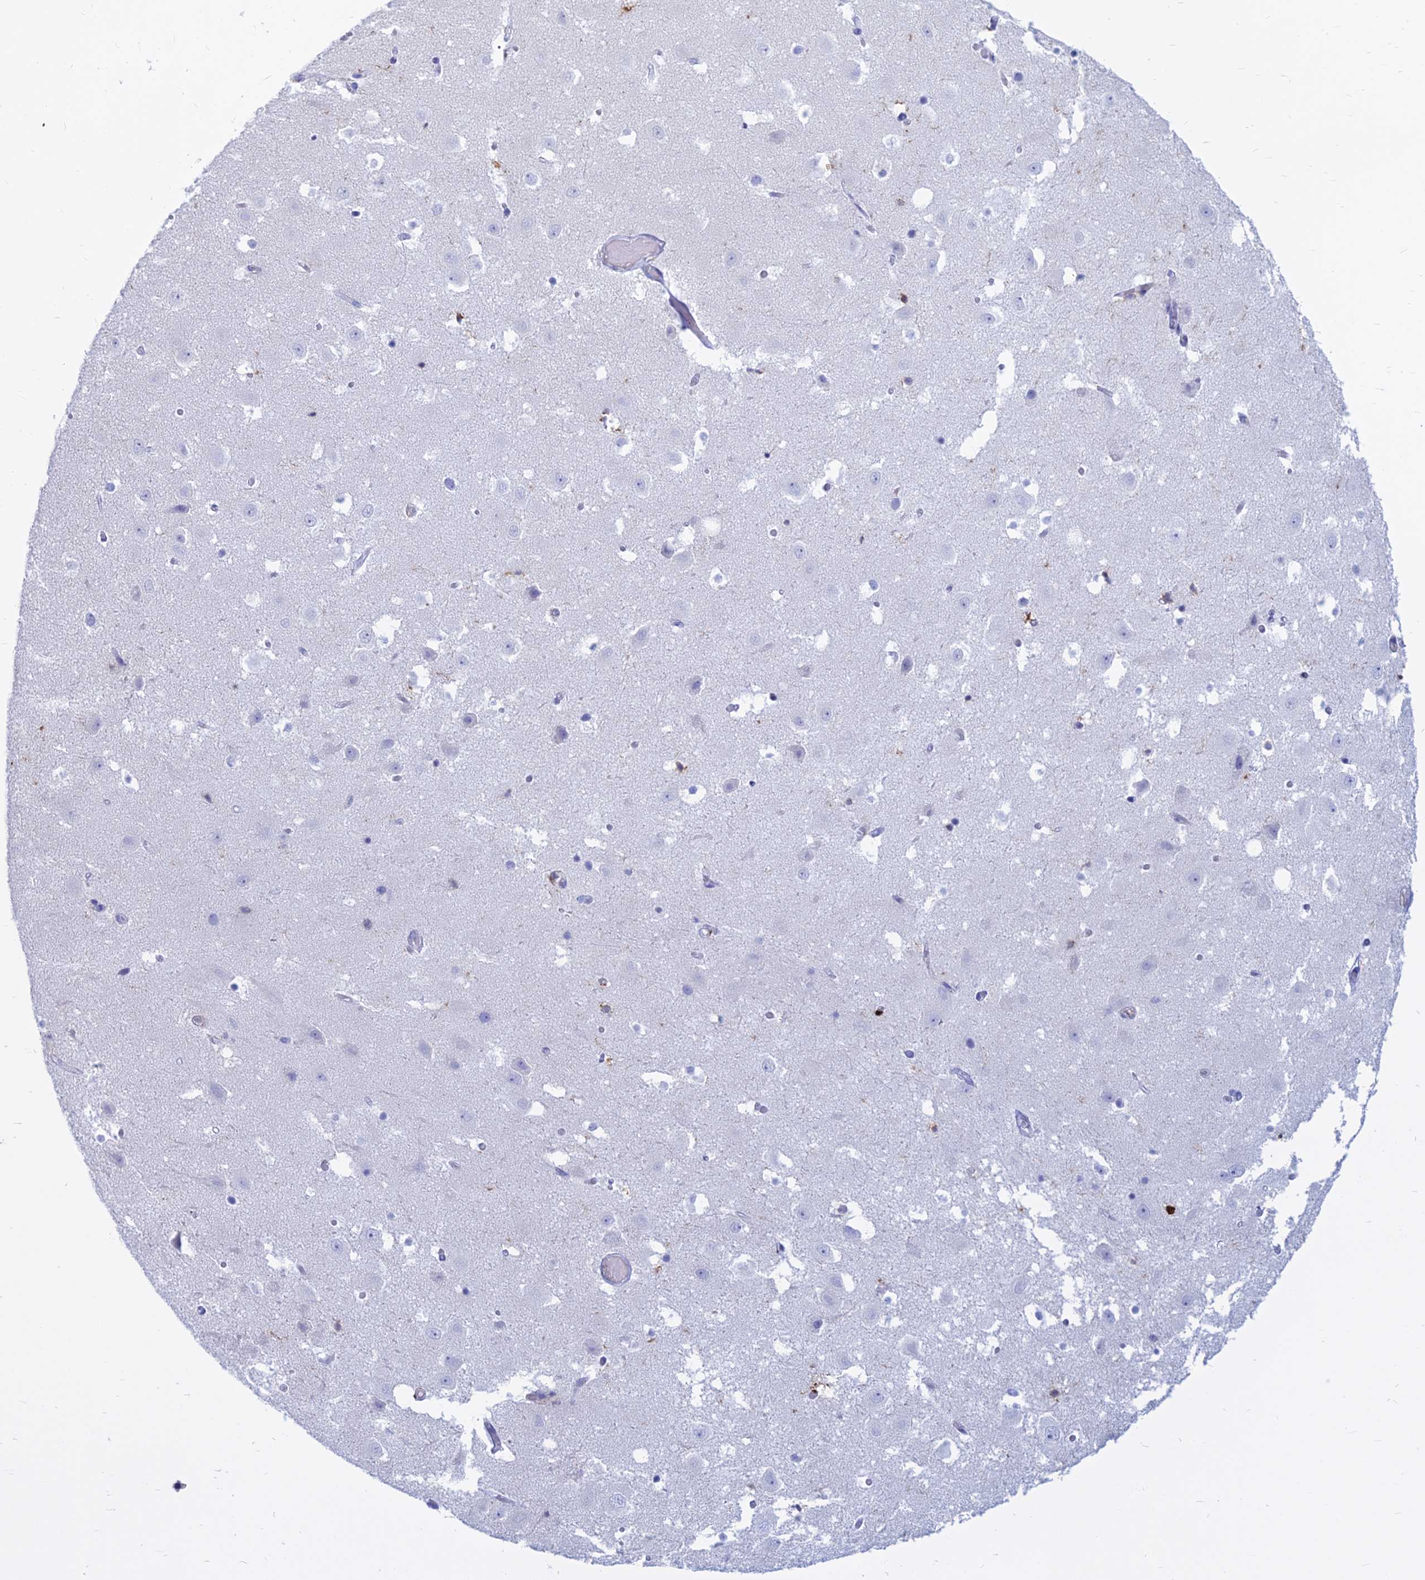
{"staining": {"intensity": "moderate", "quantity": "<25%", "location": "cytoplasmic/membranous"}, "tissue": "hippocampus", "cell_type": "Glial cells", "image_type": "normal", "snomed": [{"axis": "morphology", "description": "Normal tissue, NOS"}, {"axis": "topography", "description": "Hippocampus"}], "caption": "The immunohistochemical stain shows moderate cytoplasmic/membranous staining in glial cells of normal hippocampus. (DAB (3,3'-diaminobenzidine) IHC with brightfield microscopy, high magnification).", "gene": "HLA", "patient": {"sex": "female", "age": 52}}